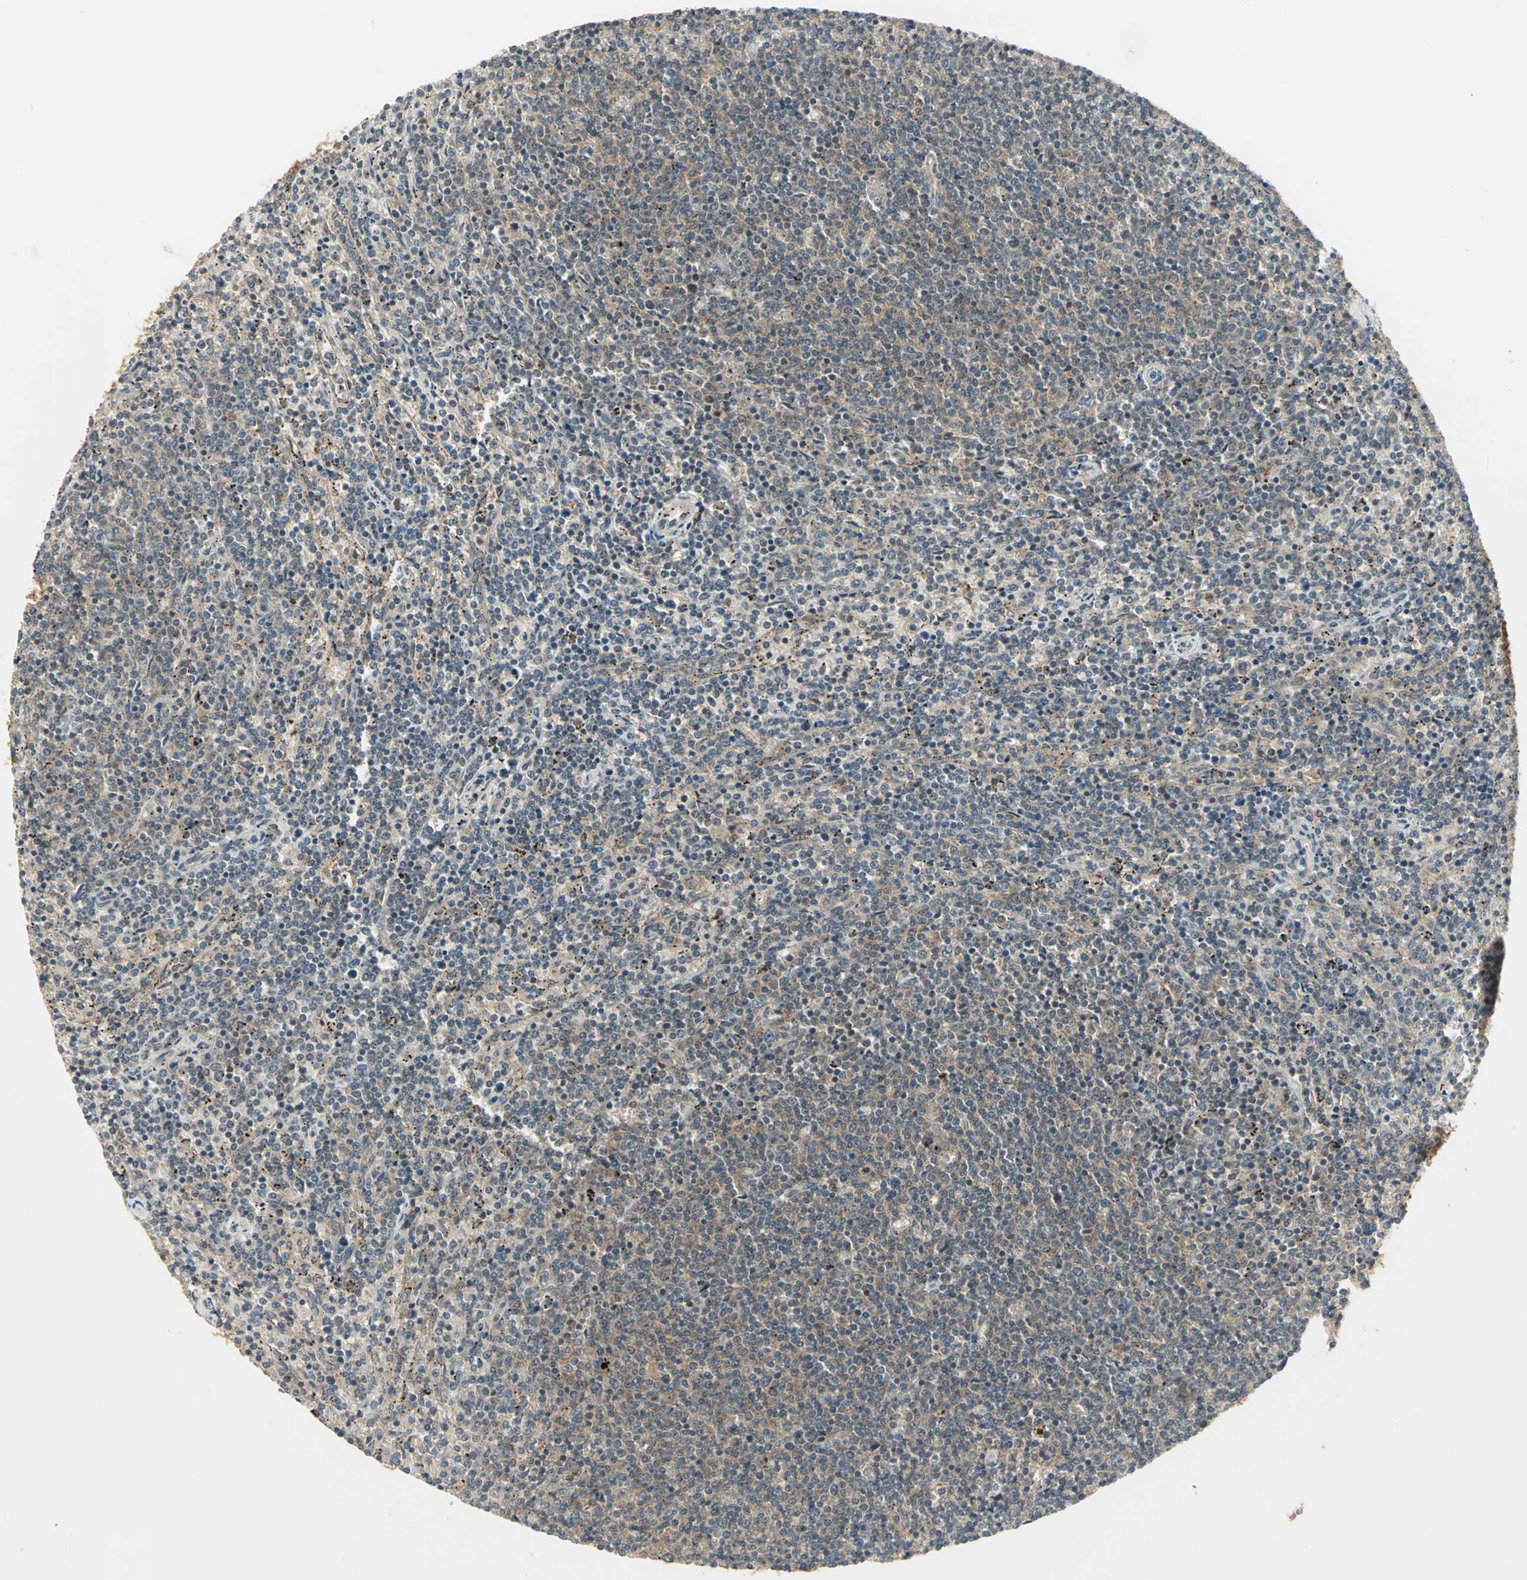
{"staining": {"intensity": "weak", "quantity": "25%-75%", "location": "cytoplasmic/membranous"}, "tissue": "lymphoma", "cell_type": "Tumor cells", "image_type": "cancer", "snomed": [{"axis": "morphology", "description": "Malignant lymphoma, non-Hodgkin's type, Low grade"}, {"axis": "topography", "description": "Spleen"}], "caption": "A photomicrograph of human lymphoma stained for a protein demonstrates weak cytoplasmic/membranous brown staining in tumor cells. (brown staining indicates protein expression, while blue staining denotes nuclei).", "gene": "MAPK8IP3", "patient": {"sex": "female", "age": 50}}